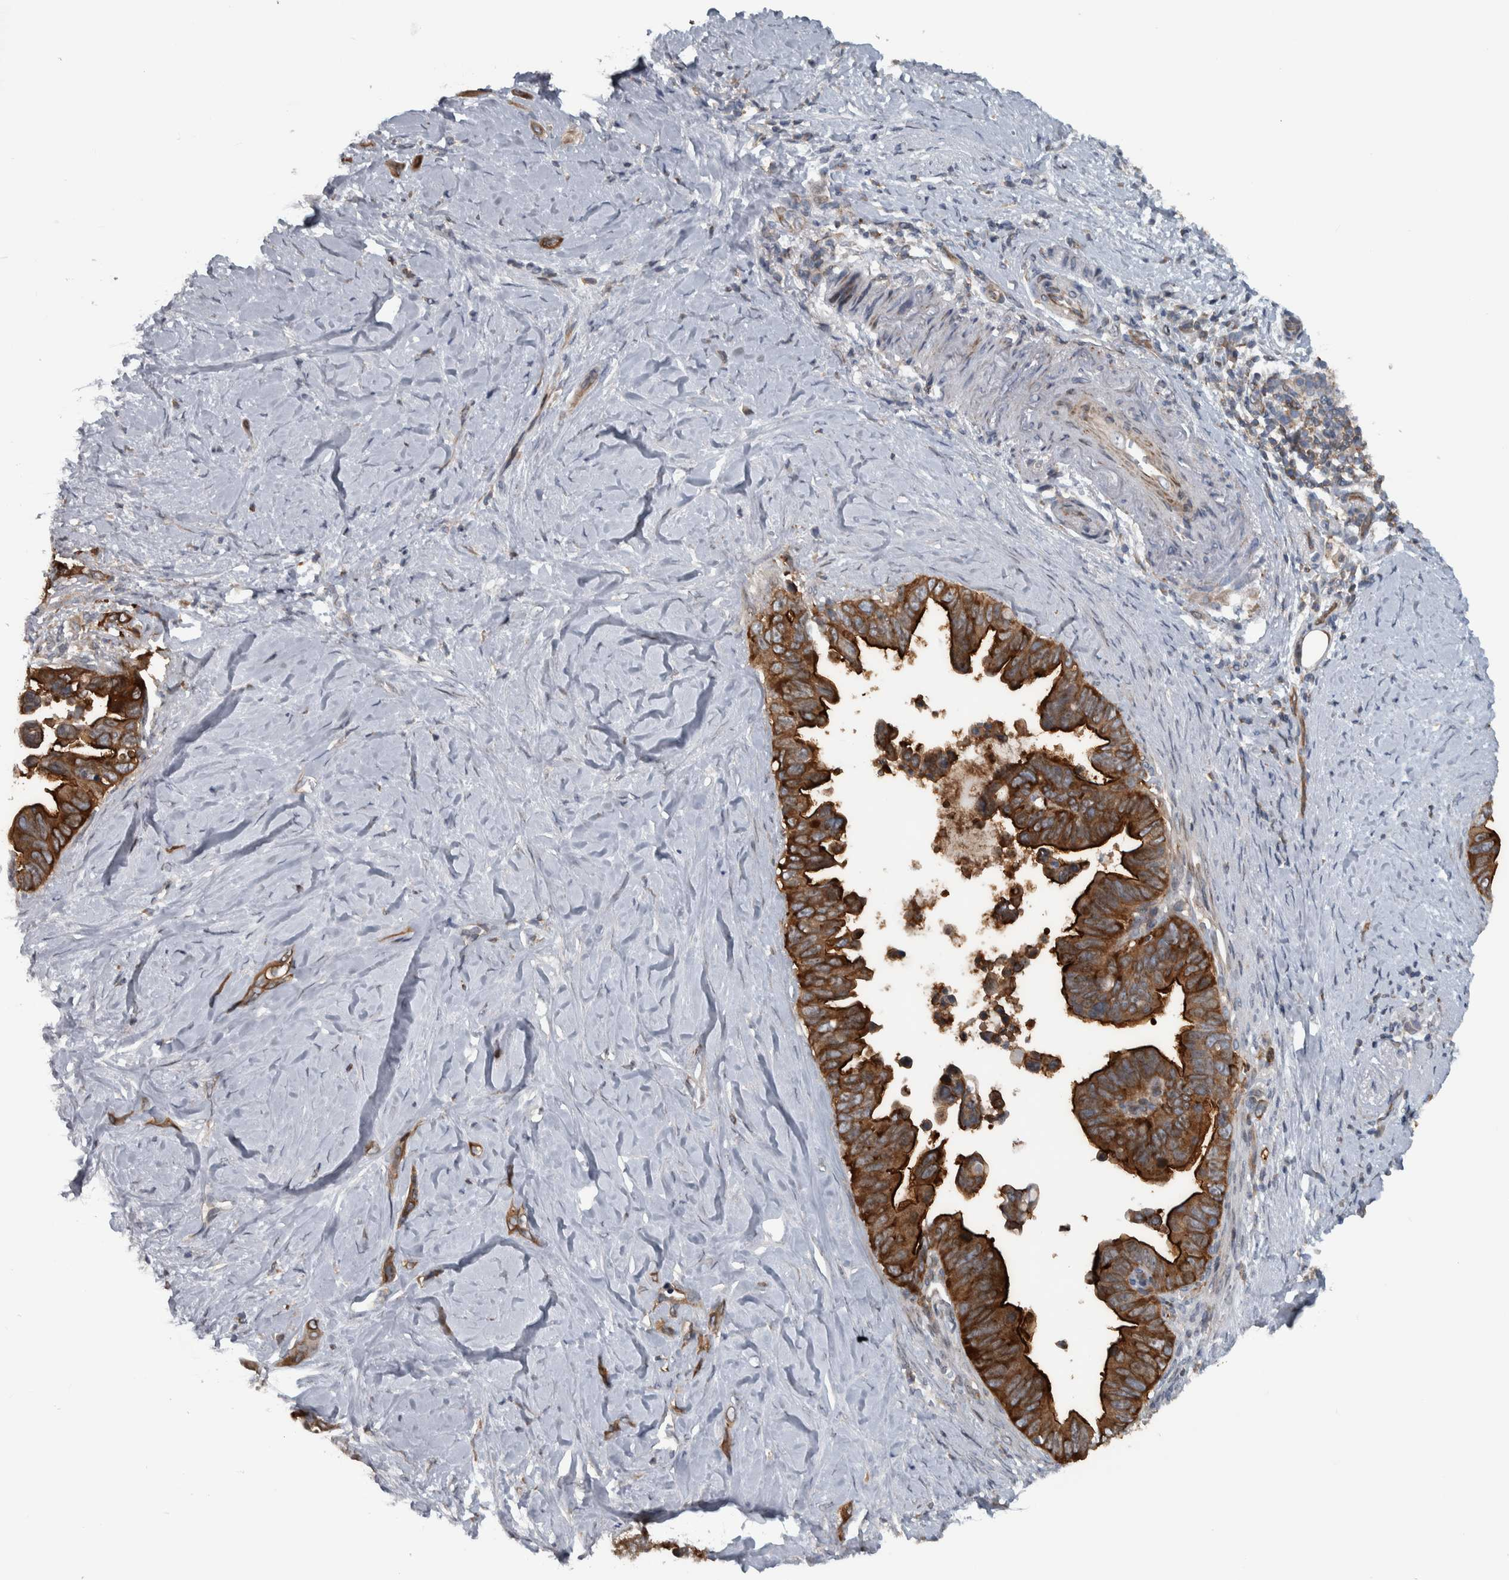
{"staining": {"intensity": "strong", "quantity": ">75%", "location": "cytoplasmic/membranous"}, "tissue": "pancreatic cancer", "cell_type": "Tumor cells", "image_type": "cancer", "snomed": [{"axis": "morphology", "description": "Adenocarcinoma, NOS"}, {"axis": "topography", "description": "Pancreas"}], "caption": "Adenocarcinoma (pancreatic) was stained to show a protein in brown. There is high levels of strong cytoplasmic/membranous expression in approximately >75% of tumor cells.", "gene": "BAIAP2L1", "patient": {"sex": "female", "age": 72}}